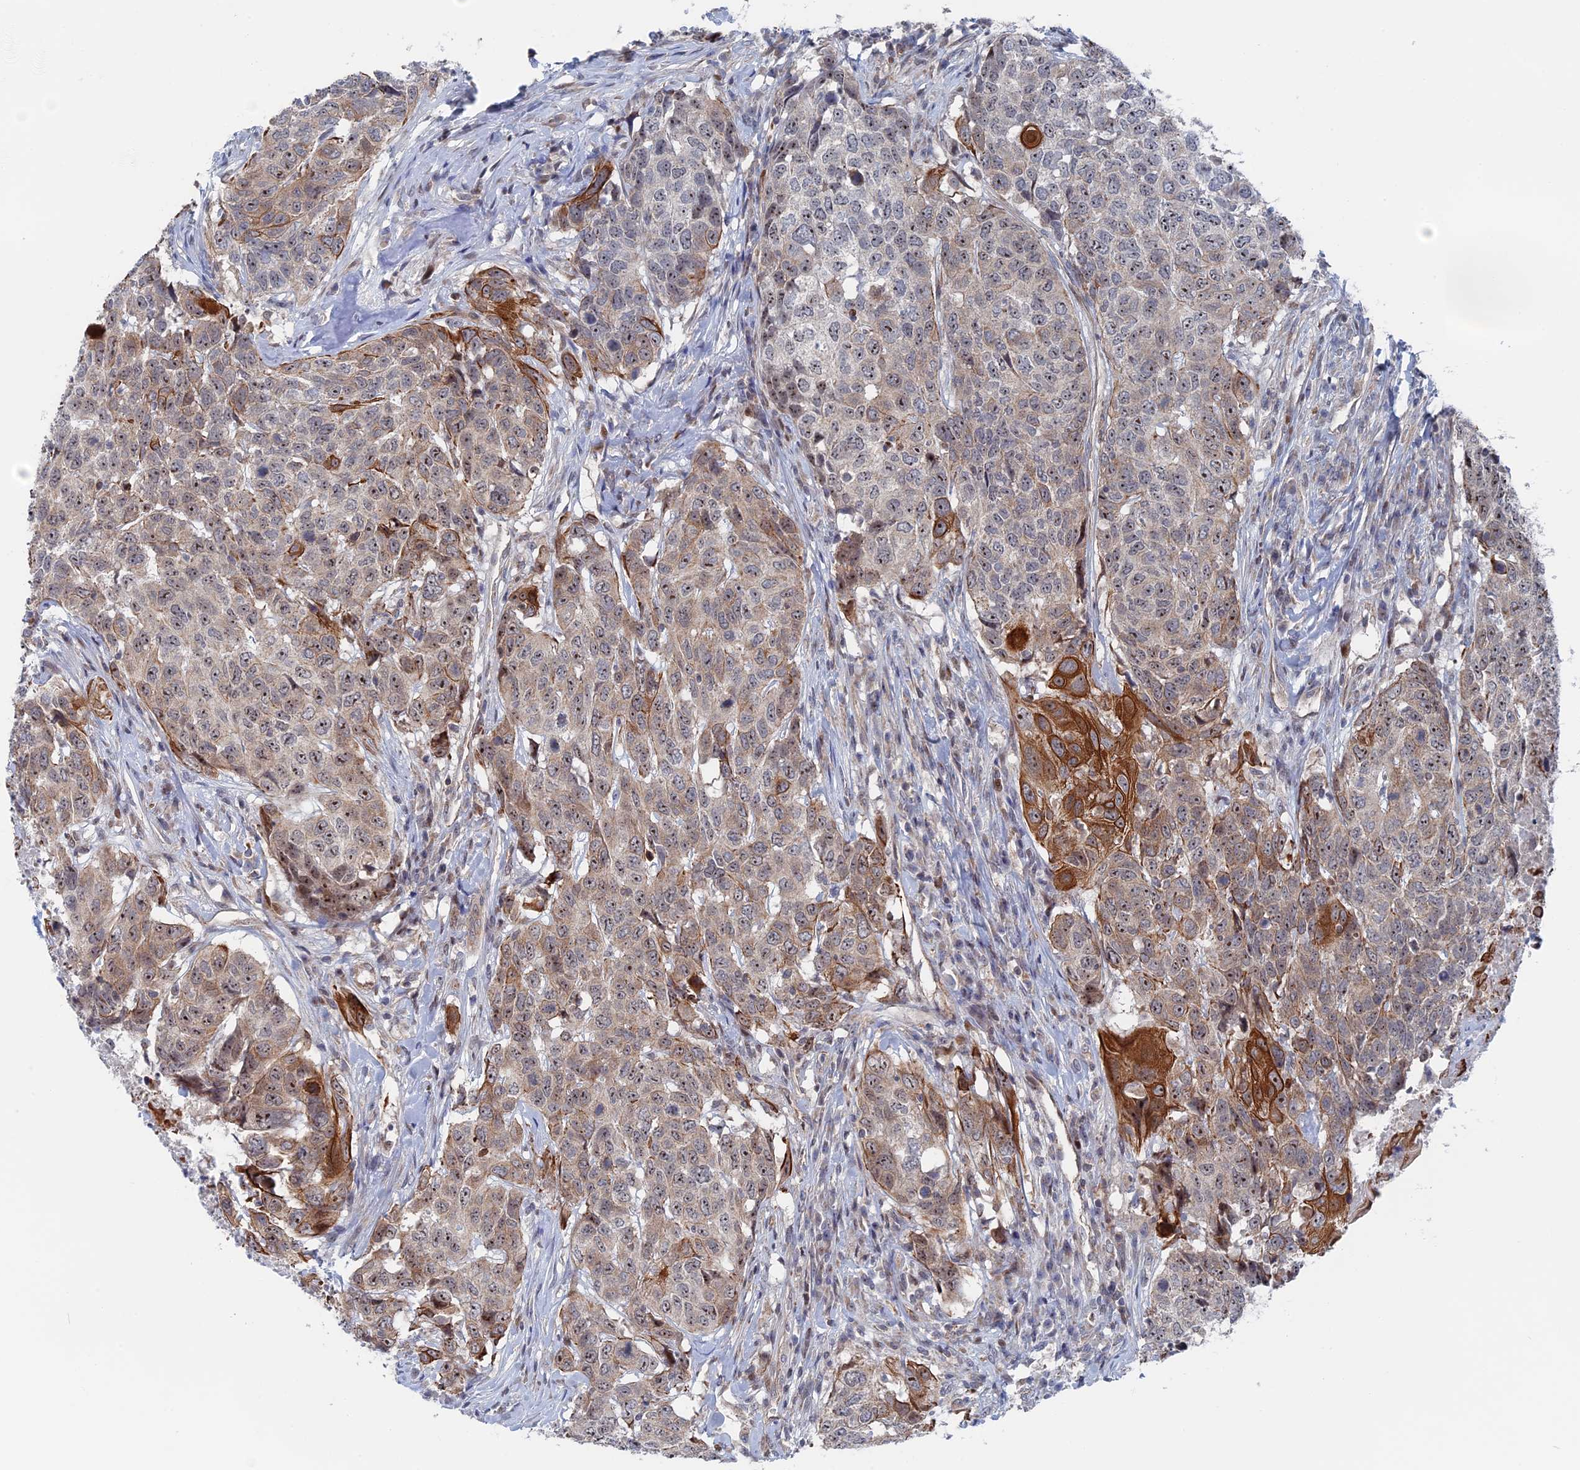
{"staining": {"intensity": "moderate", "quantity": "<25%", "location": "cytoplasmic/membranous"}, "tissue": "head and neck cancer", "cell_type": "Tumor cells", "image_type": "cancer", "snomed": [{"axis": "morphology", "description": "Squamous cell carcinoma, NOS"}, {"axis": "topography", "description": "Head-Neck"}], "caption": "About <25% of tumor cells in human head and neck cancer (squamous cell carcinoma) demonstrate moderate cytoplasmic/membranous protein positivity as visualized by brown immunohistochemical staining.", "gene": "IL7", "patient": {"sex": "male", "age": 66}}